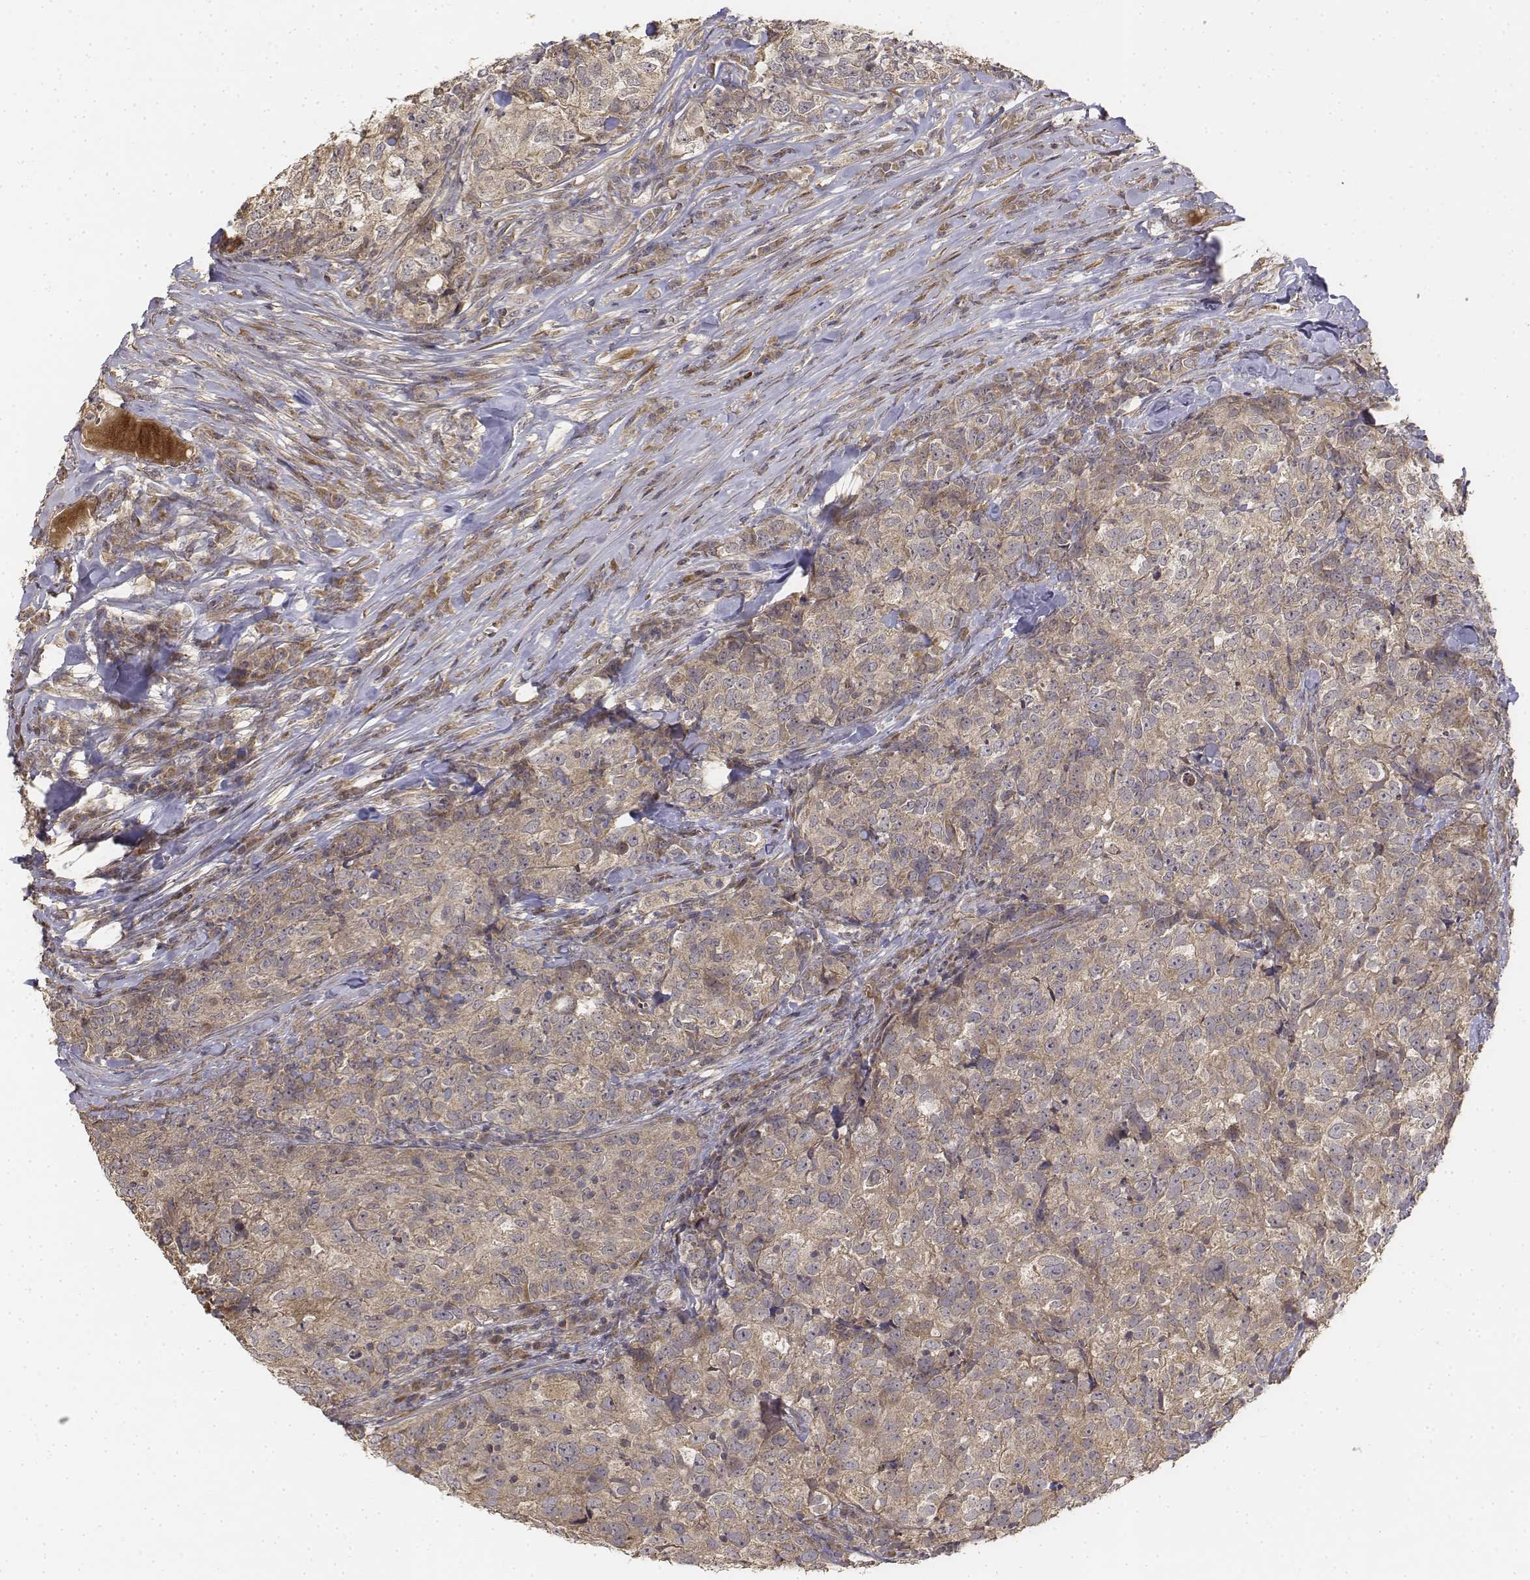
{"staining": {"intensity": "weak", "quantity": ">75%", "location": "cytoplasmic/membranous"}, "tissue": "breast cancer", "cell_type": "Tumor cells", "image_type": "cancer", "snomed": [{"axis": "morphology", "description": "Duct carcinoma"}, {"axis": "topography", "description": "Breast"}], "caption": "Weak cytoplasmic/membranous positivity for a protein is present in about >75% of tumor cells of intraductal carcinoma (breast) using immunohistochemistry.", "gene": "FBXO21", "patient": {"sex": "female", "age": 30}}